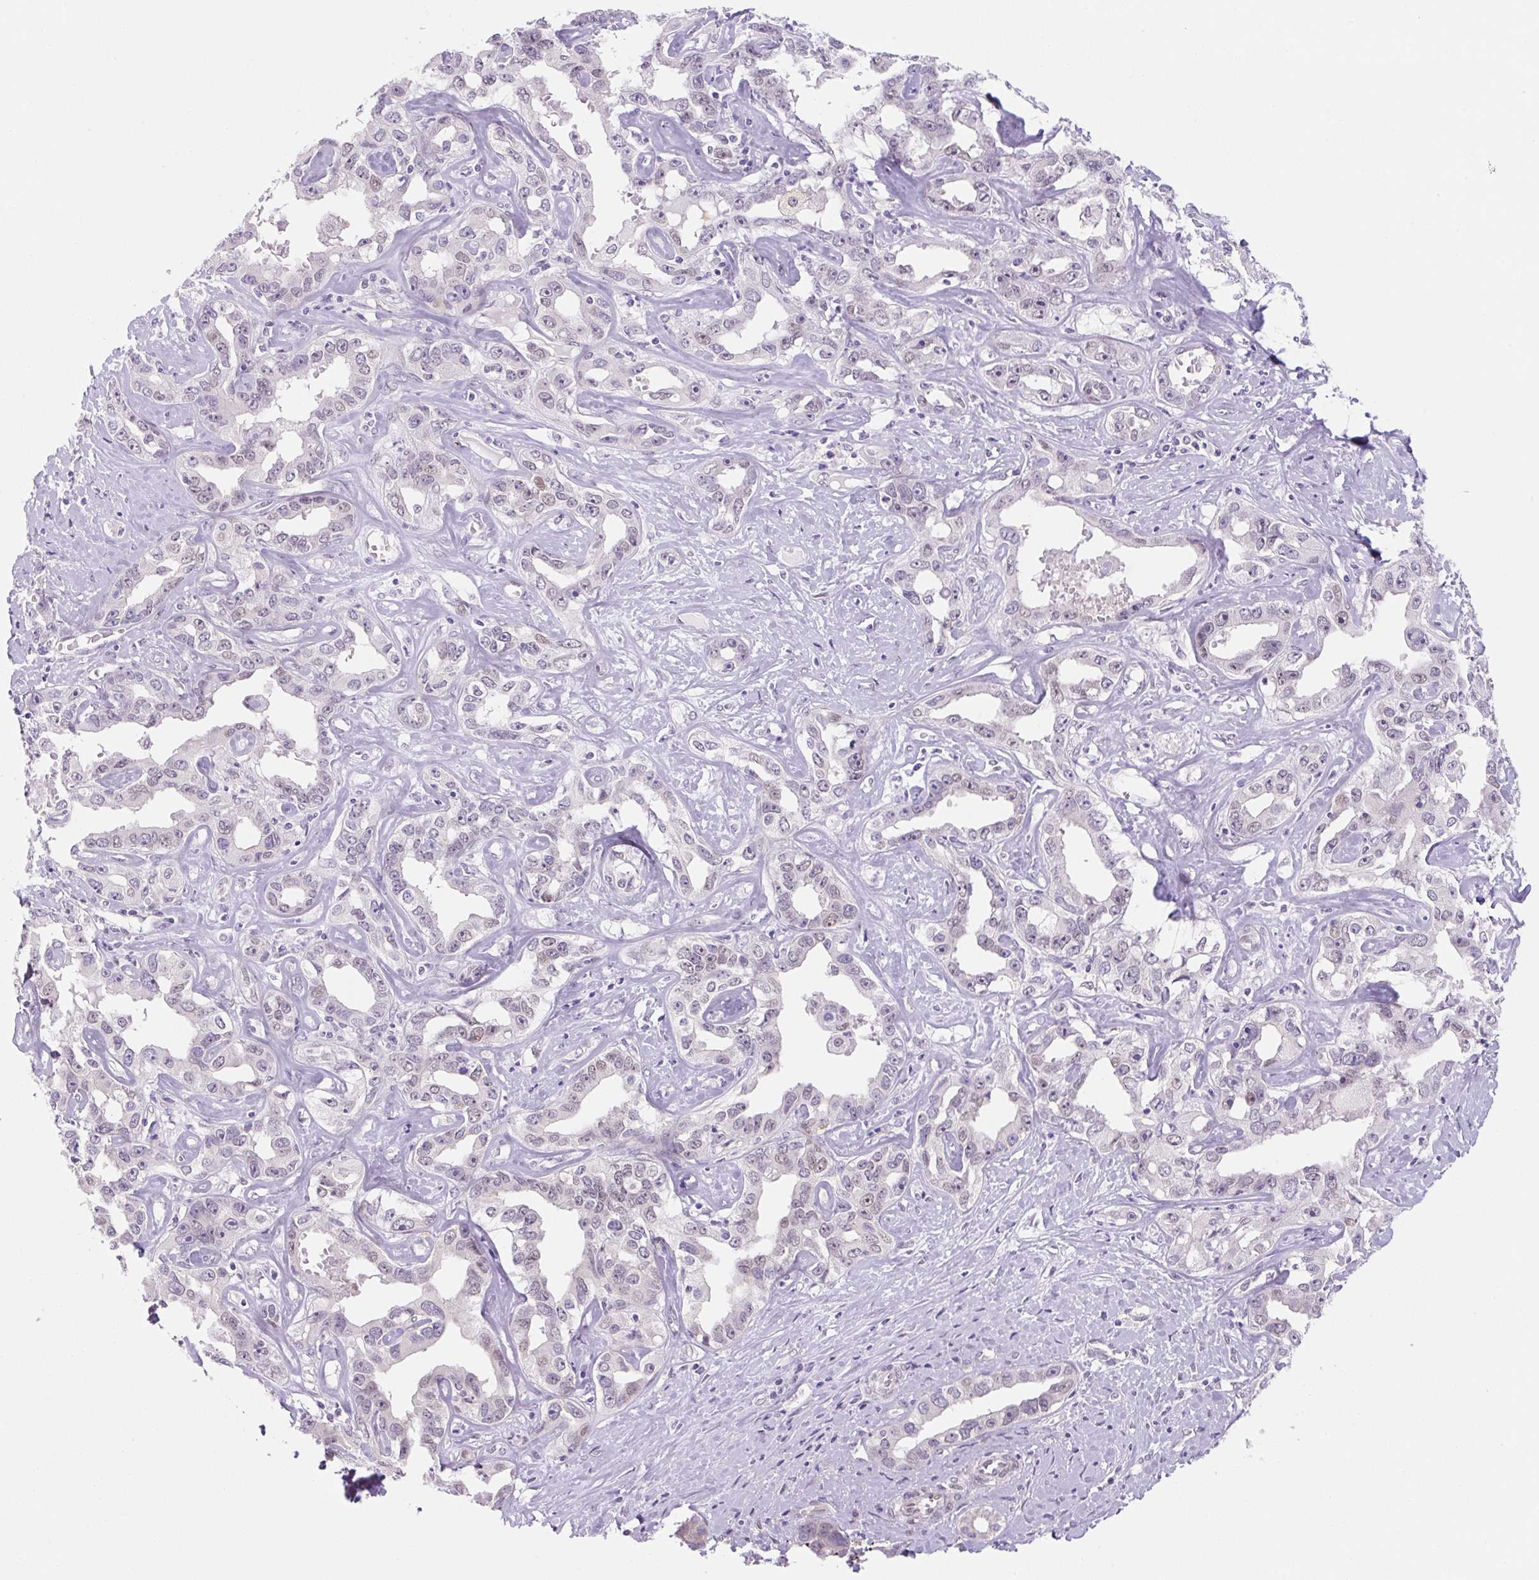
{"staining": {"intensity": "negative", "quantity": "none", "location": "none"}, "tissue": "liver cancer", "cell_type": "Tumor cells", "image_type": "cancer", "snomed": [{"axis": "morphology", "description": "Cholangiocarcinoma"}, {"axis": "topography", "description": "Liver"}], "caption": "Liver cancer stained for a protein using immunohistochemistry (IHC) shows no expression tumor cells.", "gene": "SYNE3", "patient": {"sex": "male", "age": 59}}